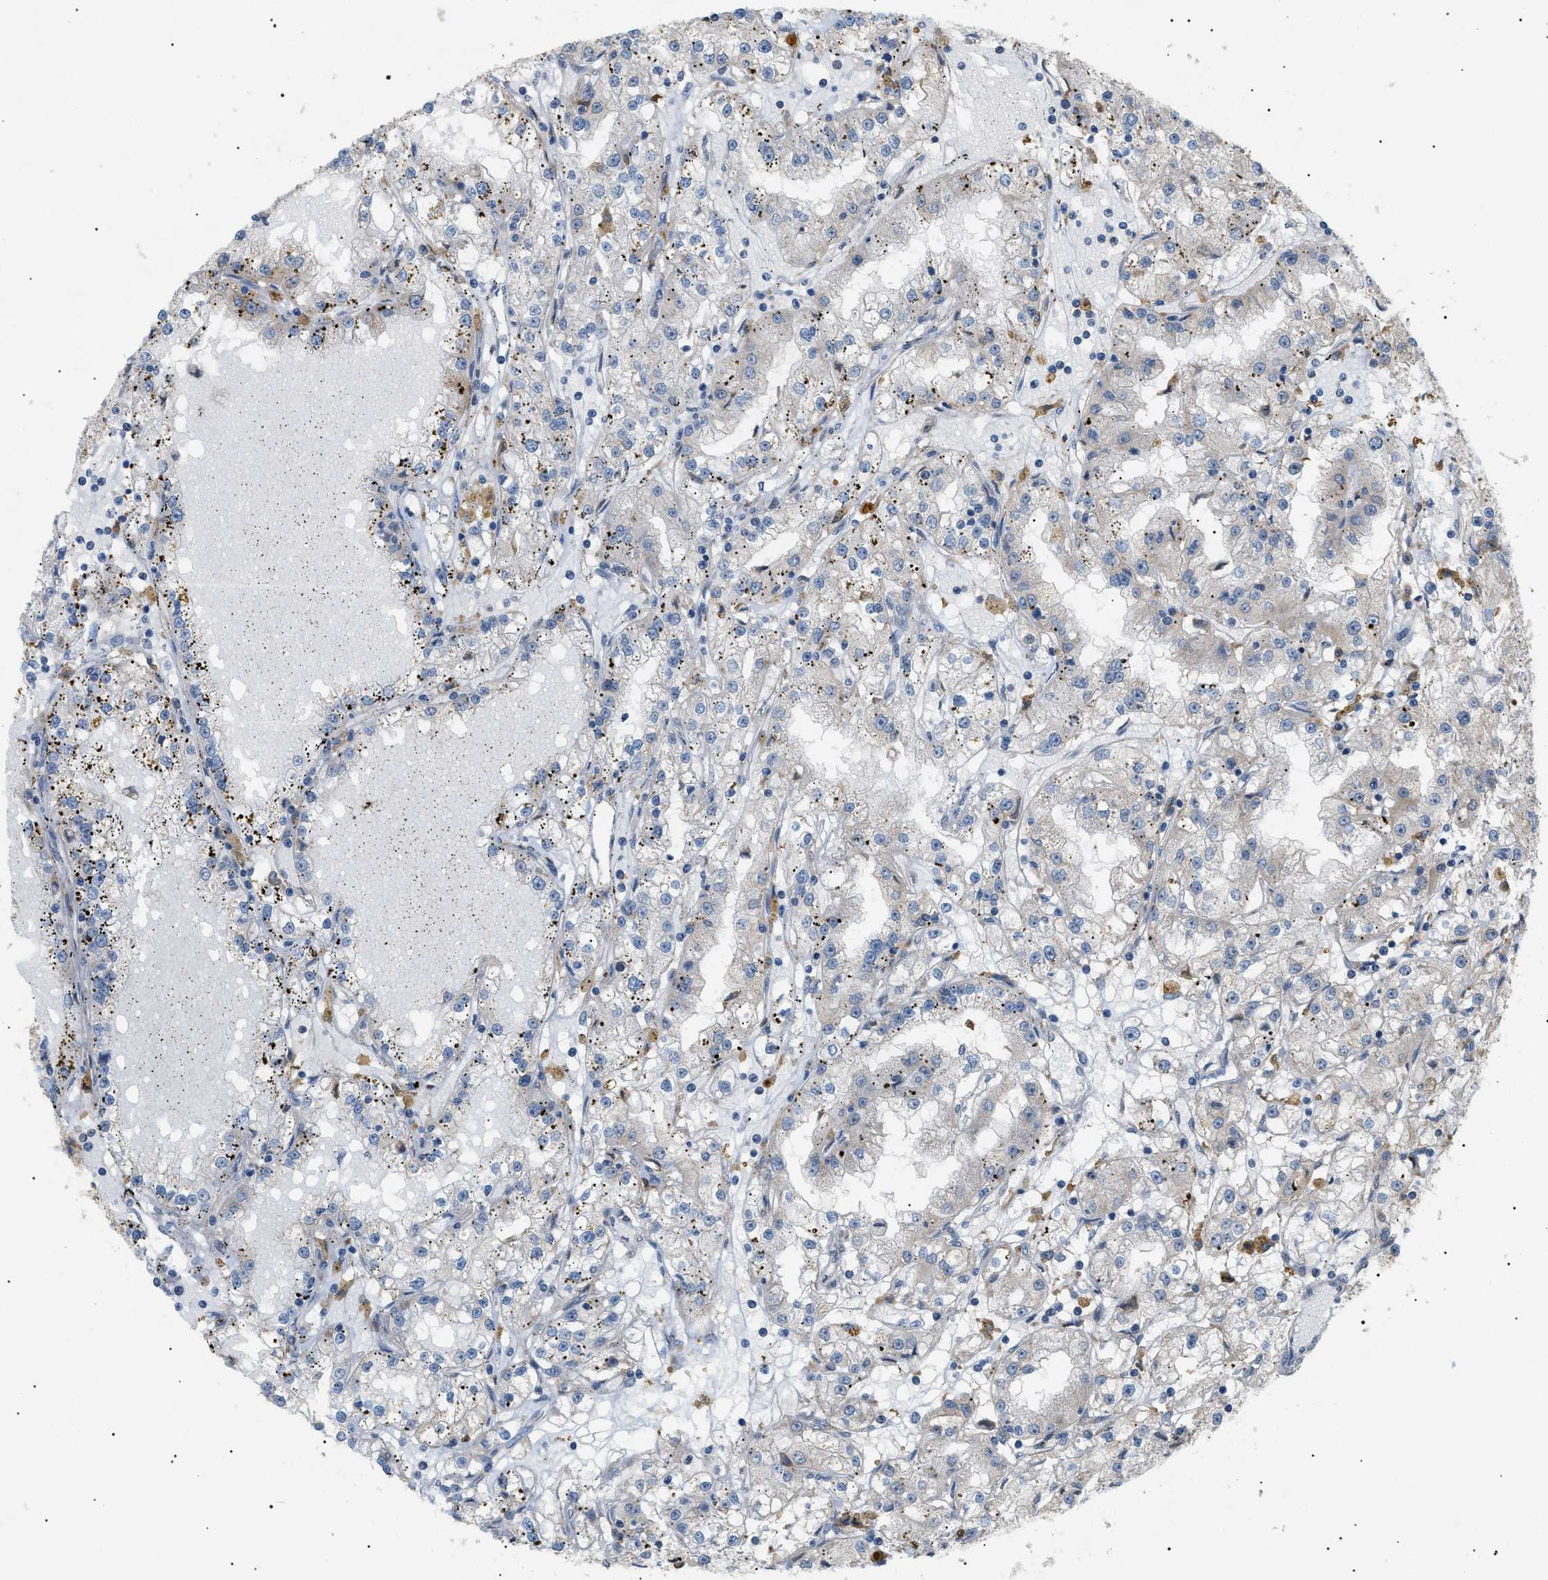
{"staining": {"intensity": "negative", "quantity": "none", "location": "none"}, "tissue": "renal cancer", "cell_type": "Tumor cells", "image_type": "cancer", "snomed": [{"axis": "morphology", "description": "Adenocarcinoma, NOS"}, {"axis": "topography", "description": "Kidney"}], "caption": "Renal cancer (adenocarcinoma) stained for a protein using immunohistochemistry (IHC) reveals no positivity tumor cells.", "gene": "IRS2", "patient": {"sex": "male", "age": 56}}